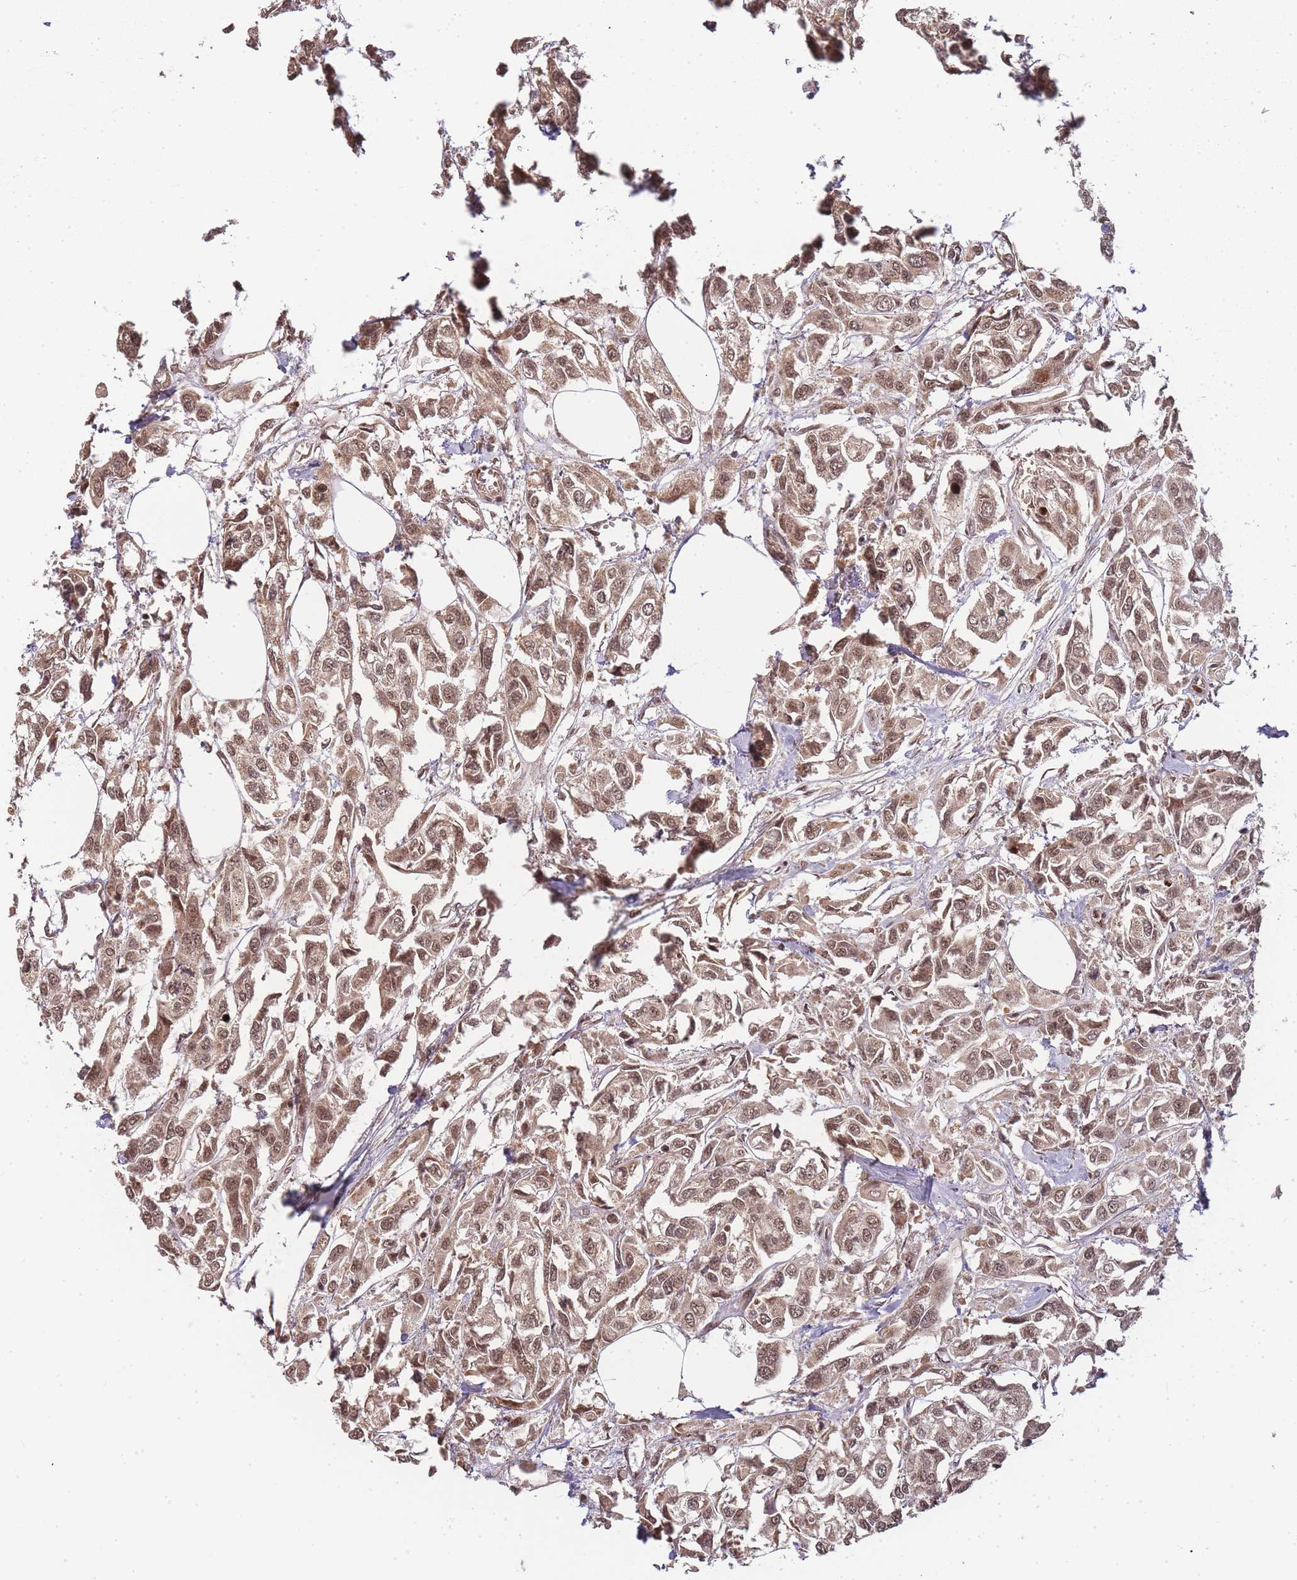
{"staining": {"intensity": "moderate", "quantity": ">75%", "location": "cytoplasmic/membranous,nuclear"}, "tissue": "urothelial cancer", "cell_type": "Tumor cells", "image_type": "cancer", "snomed": [{"axis": "morphology", "description": "Urothelial carcinoma, High grade"}, {"axis": "topography", "description": "Urinary bladder"}], "caption": "Tumor cells demonstrate medium levels of moderate cytoplasmic/membranous and nuclear staining in about >75% of cells in urothelial carcinoma (high-grade).", "gene": "ZNF497", "patient": {"sex": "male", "age": 67}}